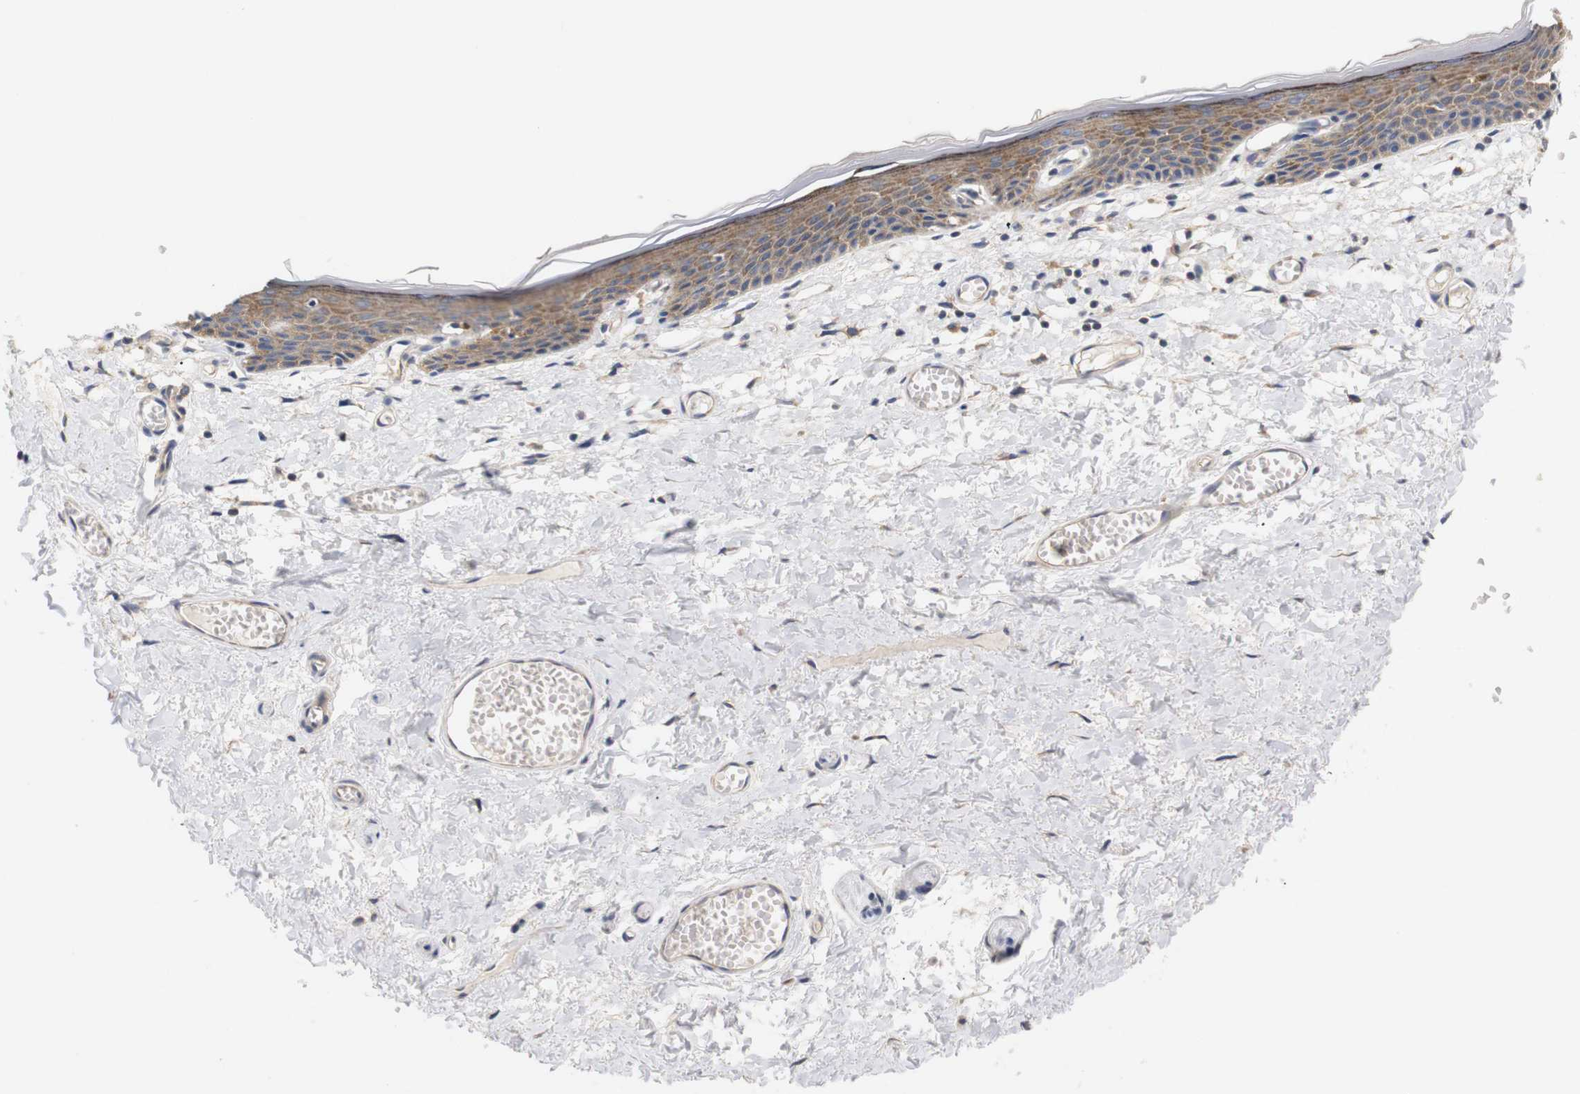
{"staining": {"intensity": "moderate", "quantity": ">75%", "location": "cytoplasmic/membranous"}, "tissue": "skin", "cell_type": "Epidermal cells", "image_type": "normal", "snomed": [{"axis": "morphology", "description": "Normal tissue, NOS"}, {"axis": "topography", "description": "Vulva"}], "caption": "About >75% of epidermal cells in benign skin reveal moderate cytoplasmic/membranous protein positivity as visualized by brown immunohistochemical staining.", "gene": "TRIM5", "patient": {"sex": "female", "age": 54}}